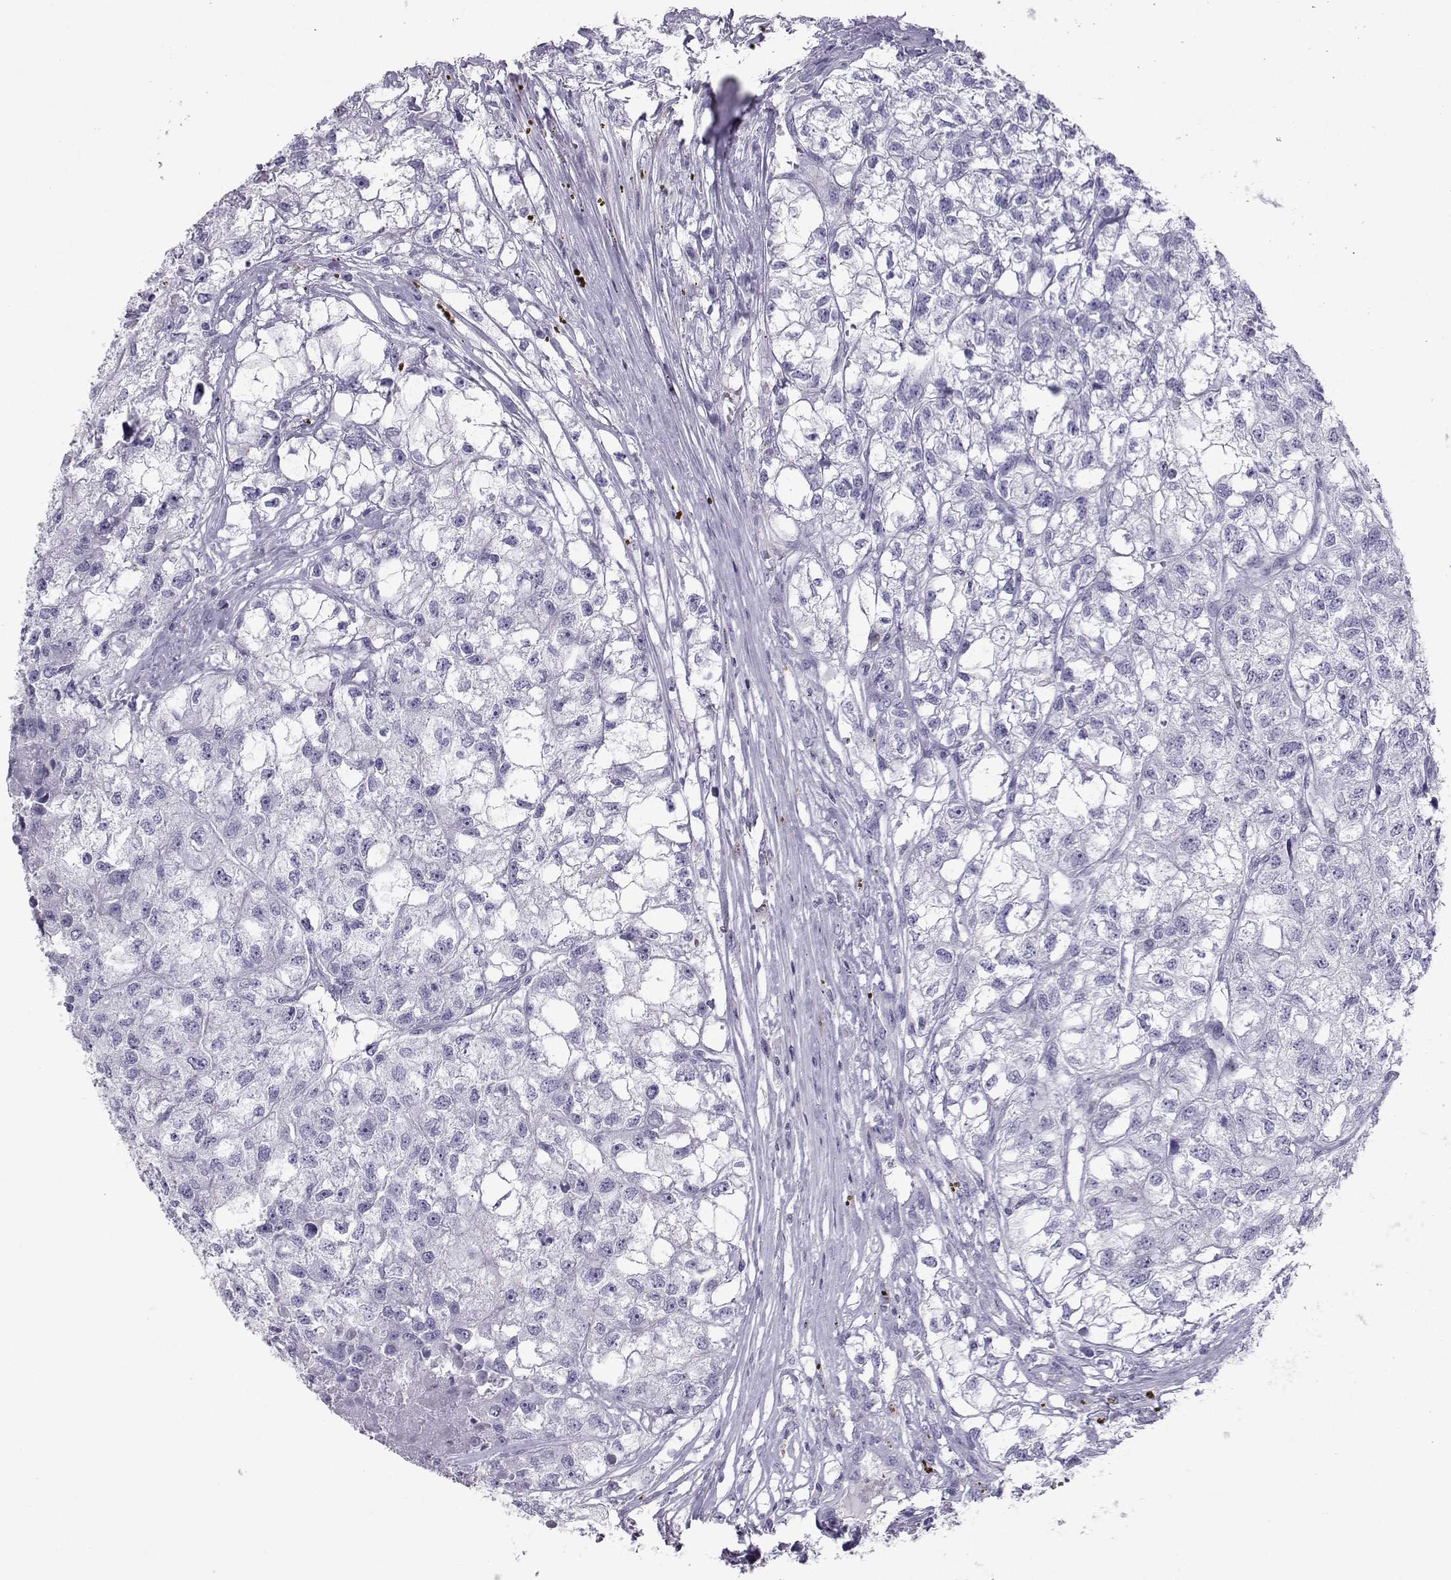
{"staining": {"intensity": "negative", "quantity": "none", "location": "none"}, "tissue": "renal cancer", "cell_type": "Tumor cells", "image_type": "cancer", "snomed": [{"axis": "morphology", "description": "Adenocarcinoma, NOS"}, {"axis": "topography", "description": "Kidney"}], "caption": "There is no significant staining in tumor cells of renal adenocarcinoma.", "gene": "SST", "patient": {"sex": "male", "age": 56}}